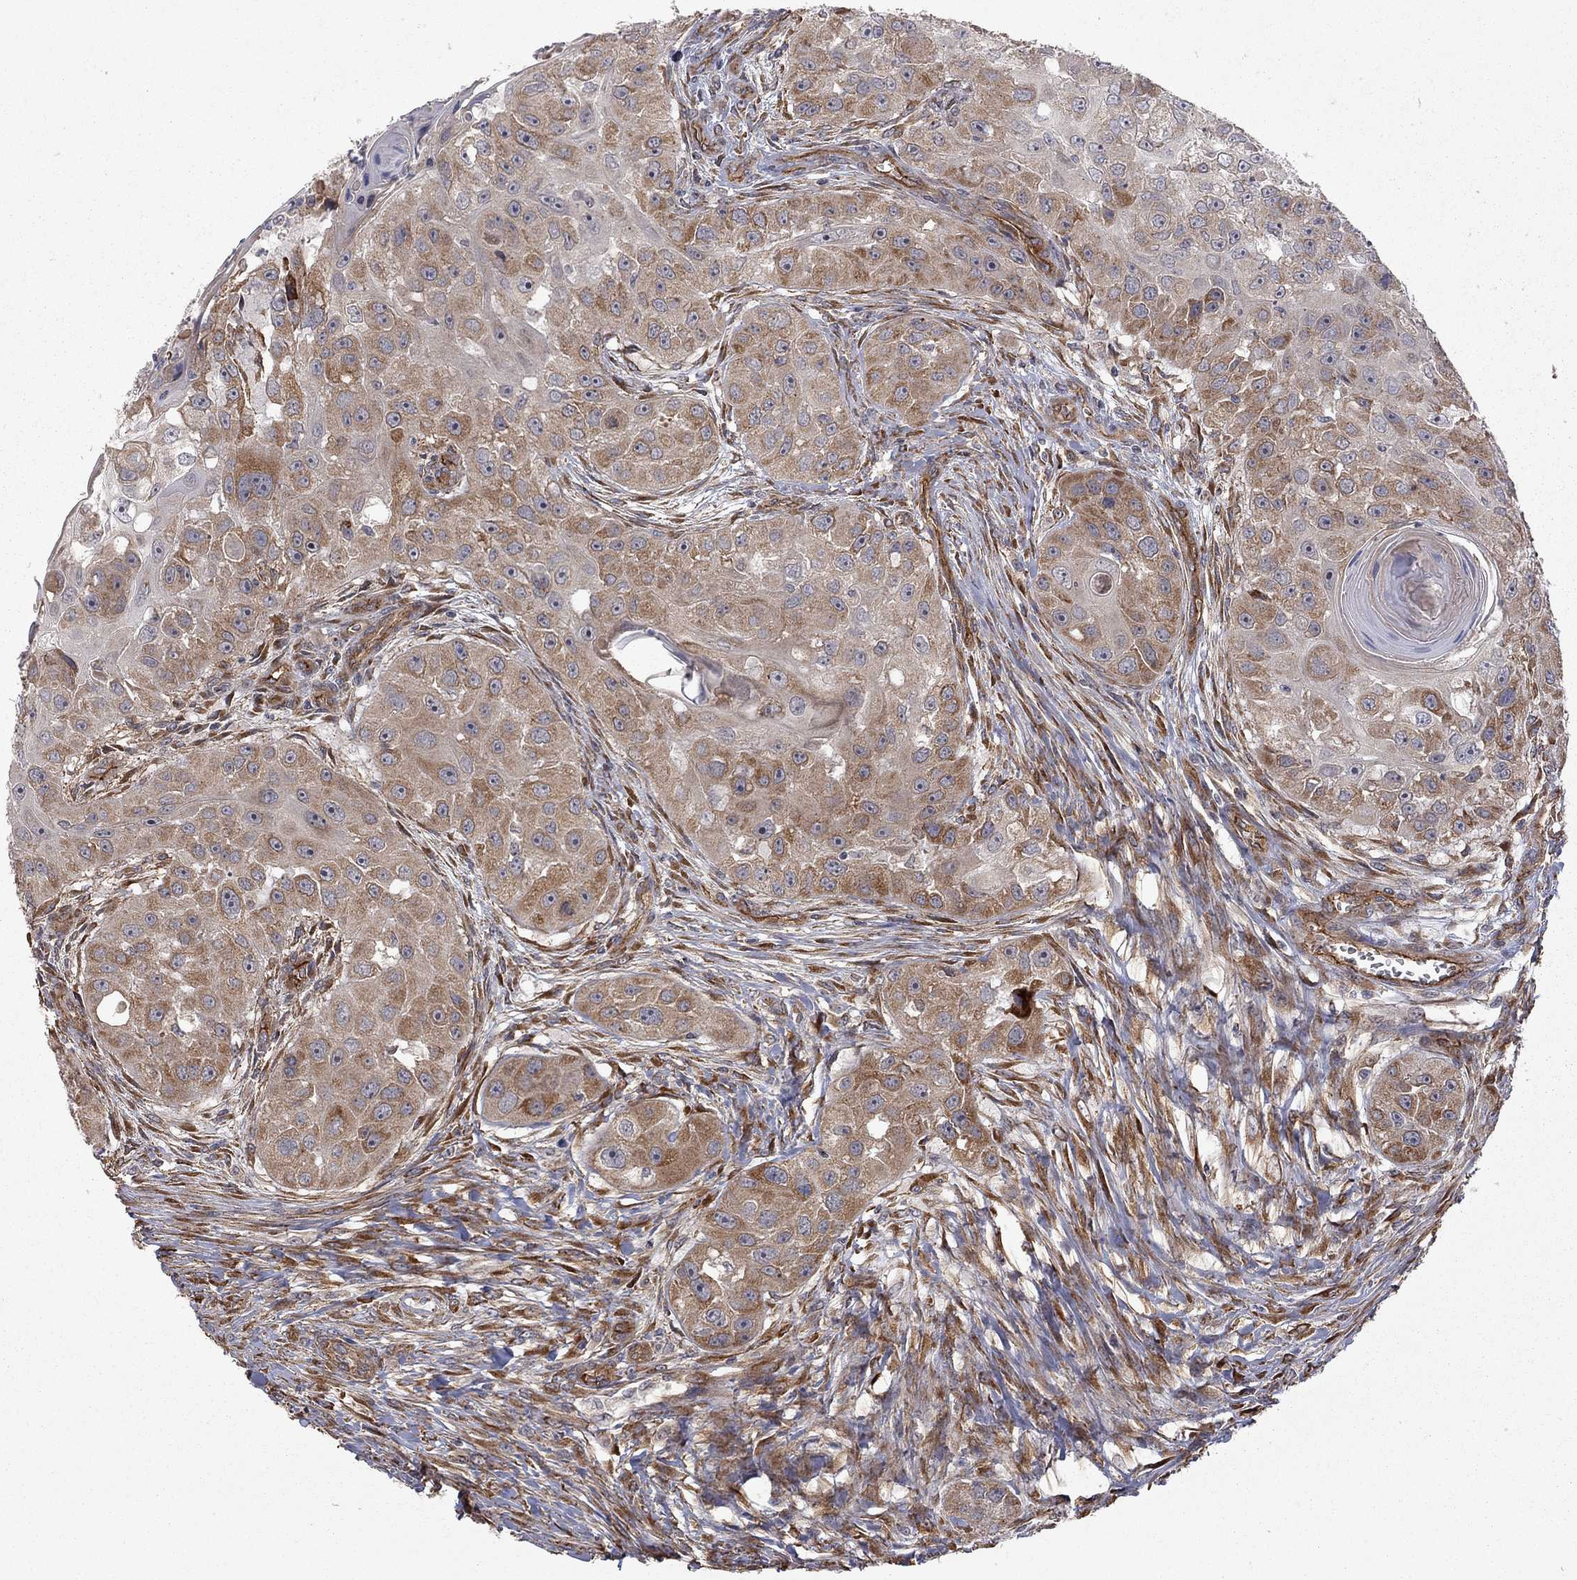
{"staining": {"intensity": "moderate", "quantity": "25%-75%", "location": "cytoplasmic/membranous"}, "tissue": "head and neck cancer", "cell_type": "Tumor cells", "image_type": "cancer", "snomed": [{"axis": "morphology", "description": "Normal tissue, NOS"}, {"axis": "morphology", "description": "Squamous cell carcinoma, NOS"}, {"axis": "topography", "description": "Skeletal muscle"}, {"axis": "topography", "description": "Head-Neck"}], "caption": "This is an image of immunohistochemistry (IHC) staining of head and neck cancer (squamous cell carcinoma), which shows moderate expression in the cytoplasmic/membranous of tumor cells.", "gene": "EXOC3L2", "patient": {"sex": "male", "age": 51}}